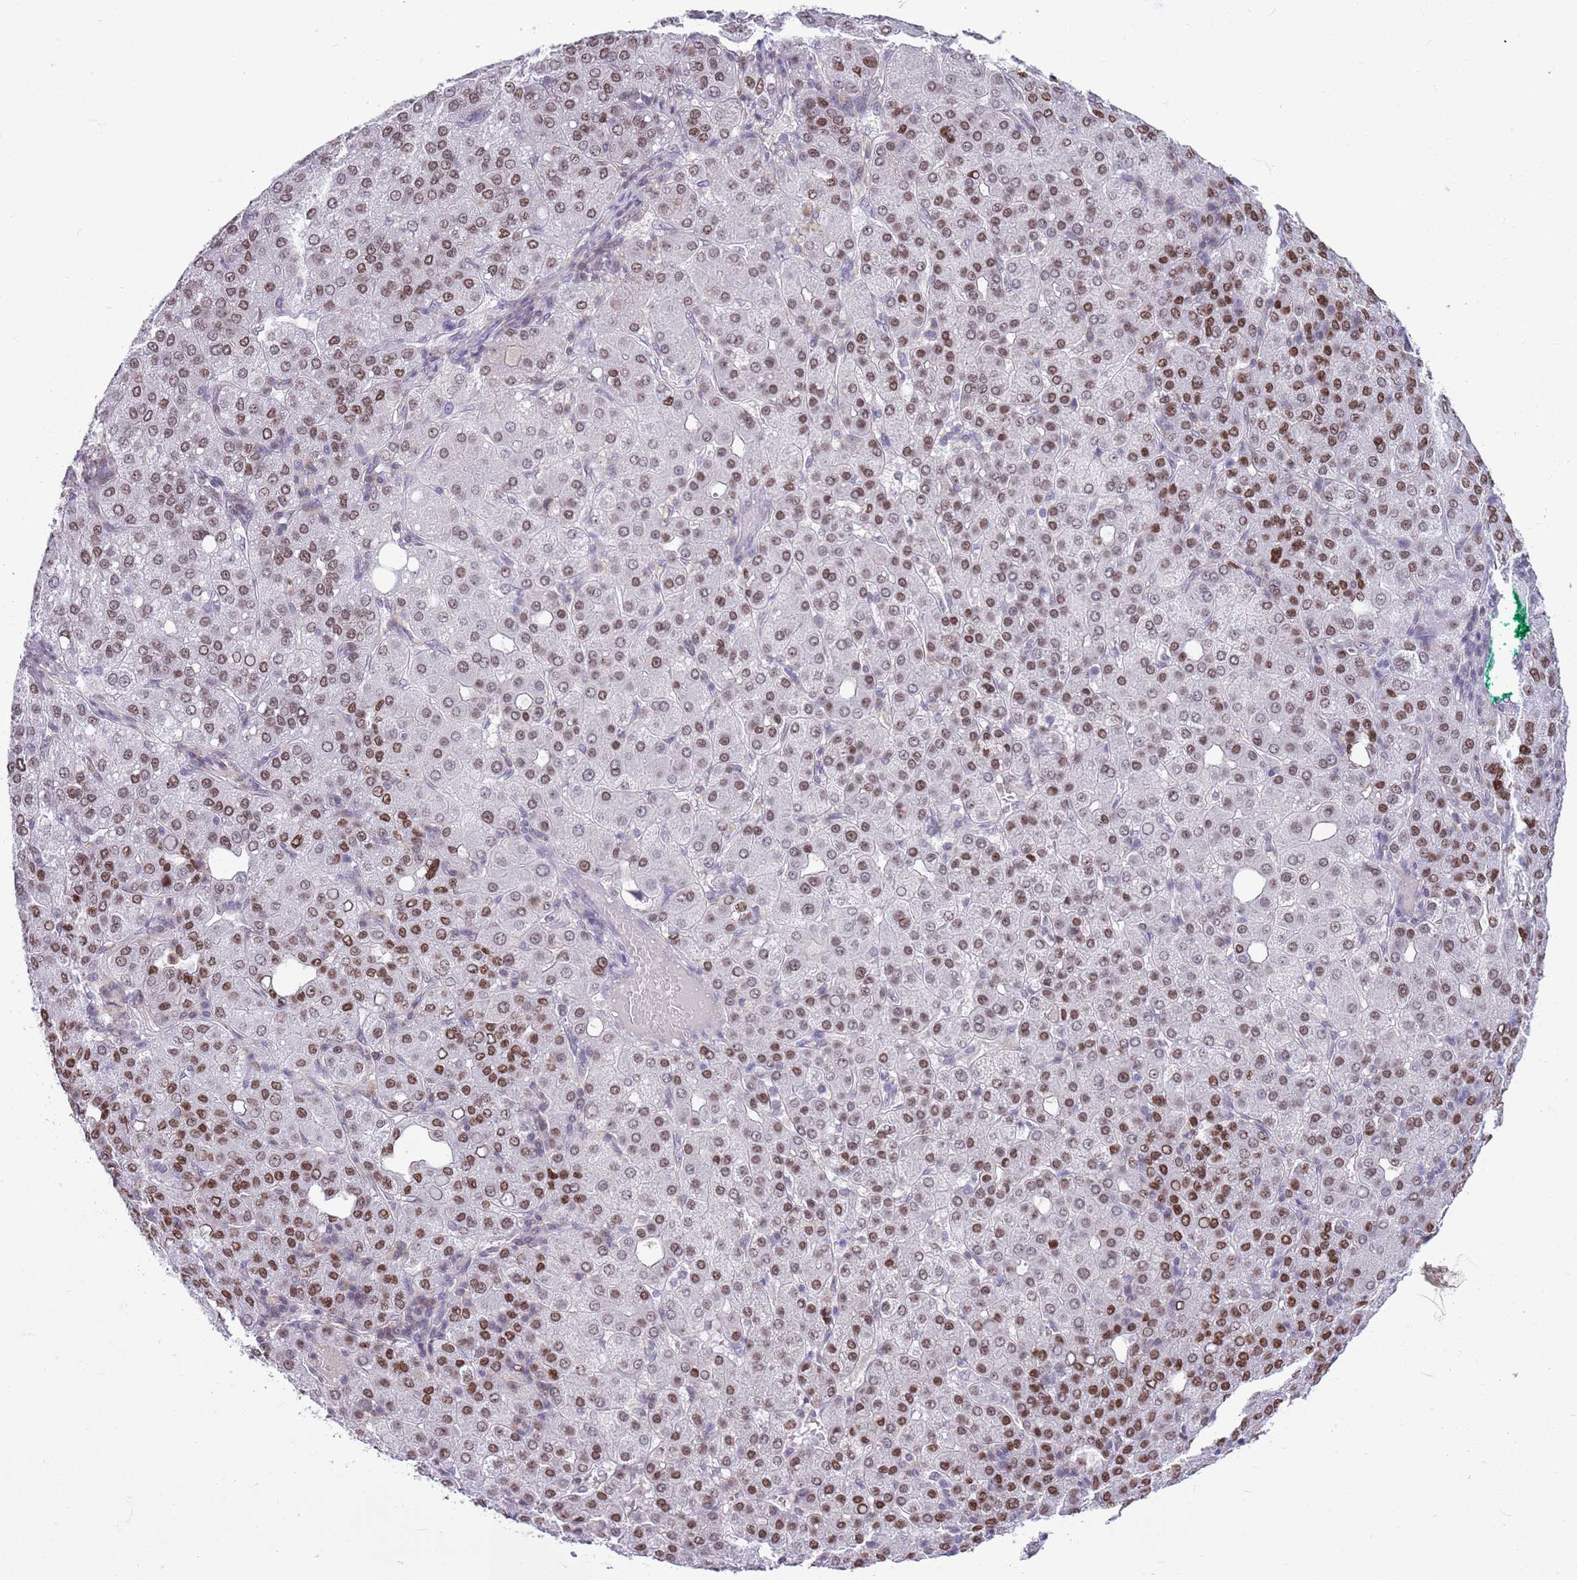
{"staining": {"intensity": "moderate", "quantity": ">75%", "location": "nuclear"}, "tissue": "liver cancer", "cell_type": "Tumor cells", "image_type": "cancer", "snomed": [{"axis": "morphology", "description": "Carcinoma, Hepatocellular, NOS"}, {"axis": "topography", "description": "Liver"}], "caption": "Protein expression analysis of hepatocellular carcinoma (liver) demonstrates moderate nuclear staining in about >75% of tumor cells.", "gene": "DHX32", "patient": {"sex": "male", "age": 65}}